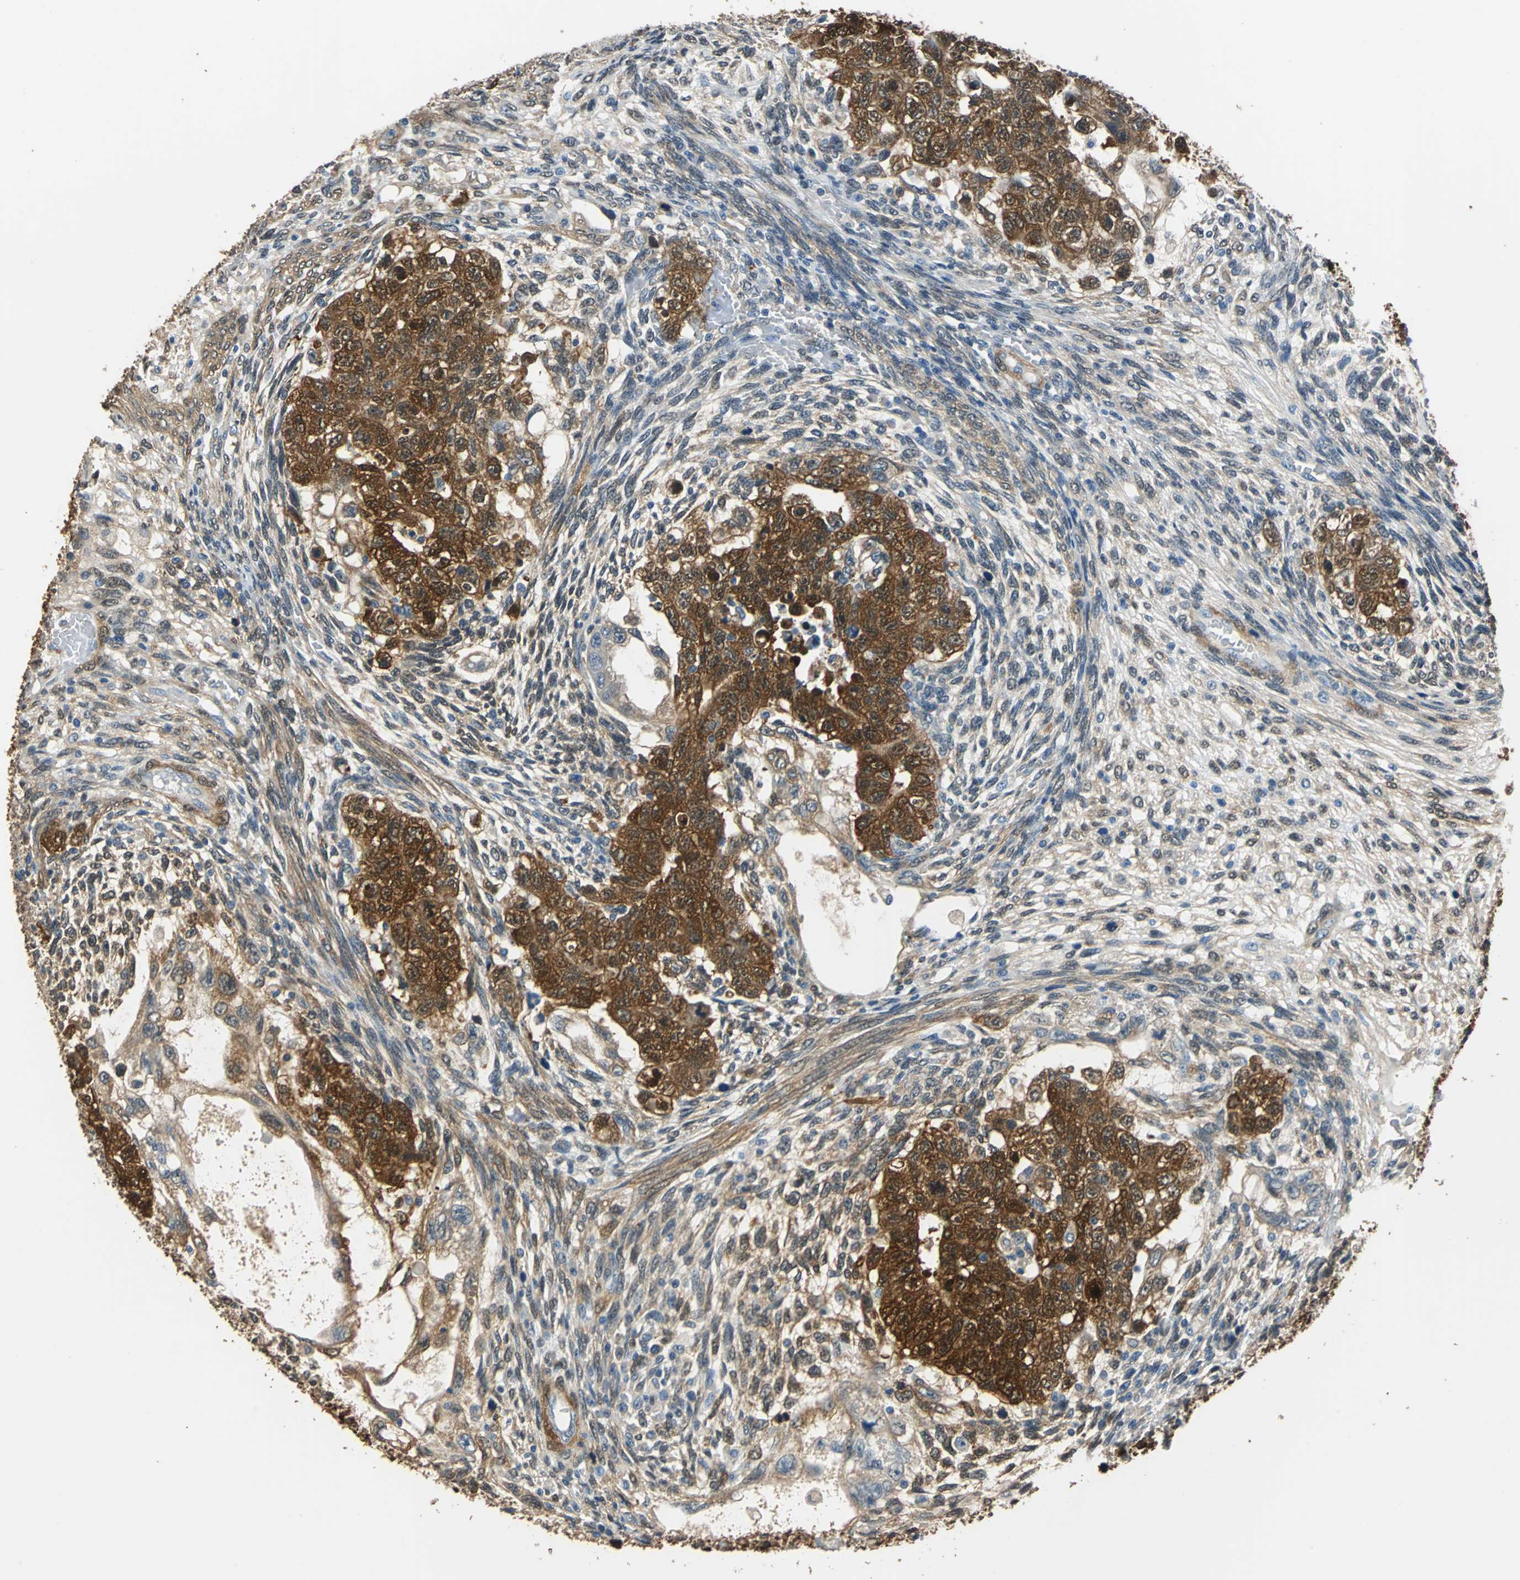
{"staining": {"intensity": "strong", "quantity": ">75%", "location": "cytoplasmic/membranous,nuclear"}, "tissue": "testis cancer", "cell_type": "Tumor cells", "image_type": "cancer", "snomed": [{"axis": "morphology", "description": "Normal tissue, NOS"}, {"axis": "morphology", "description": "Carcinoma, Embryonal, NOS"}, {"axis": "topography", "description": "Testis"}], "caption": "Testis cancer was stained to show a protein in brown. There is high levels of strong cytoplasmic/membranous and nuclear staining in about >75% of tumor cells.", "gene": "FKBP4", "patient": {"sex": "male", "age": 36}}